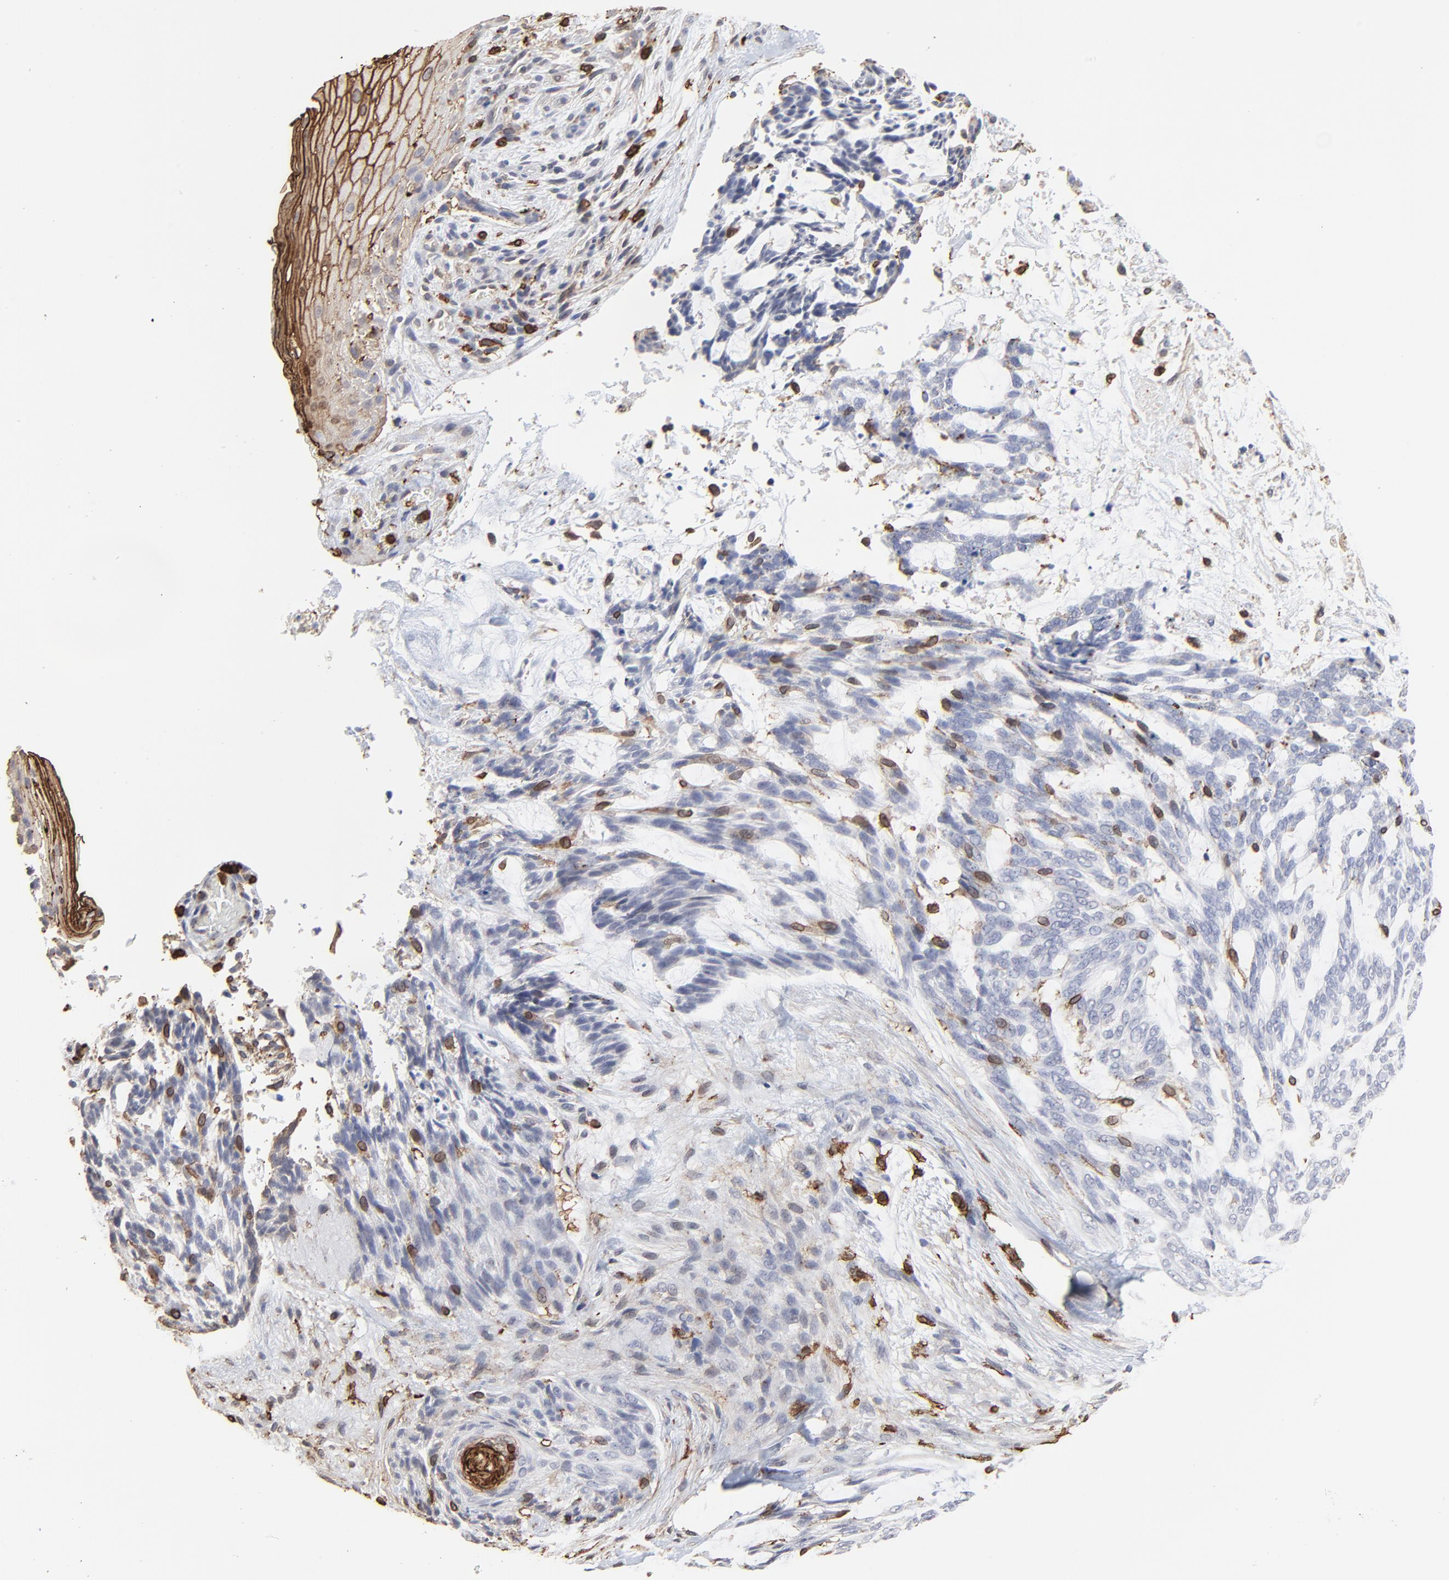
{"staining": {"intensity": "moderate", "quantity": "<25%", "location": "cytoplasmic/membranous,nuclear"}, "tissue": "skin cancer", "cell_type": "Tumor cells", "image_type": "cancer", "snomed": [{"axis": "morphology", "description": "Normal tissue, NOS"}, {"axis": "morphology", "description": "Basal cell carcinoma"}, {"axis": "topography", "description": "Skin"}], "caption": "The photomicrograph exhibits immunohistochemical staining of skin cancer. There is moderate cytoplasmic/membranous and nuclear expression is identified in approximately <25% of tumor cells.", "gene": "SLC6A14", "patient": {"sex": "female", "age": 71}}